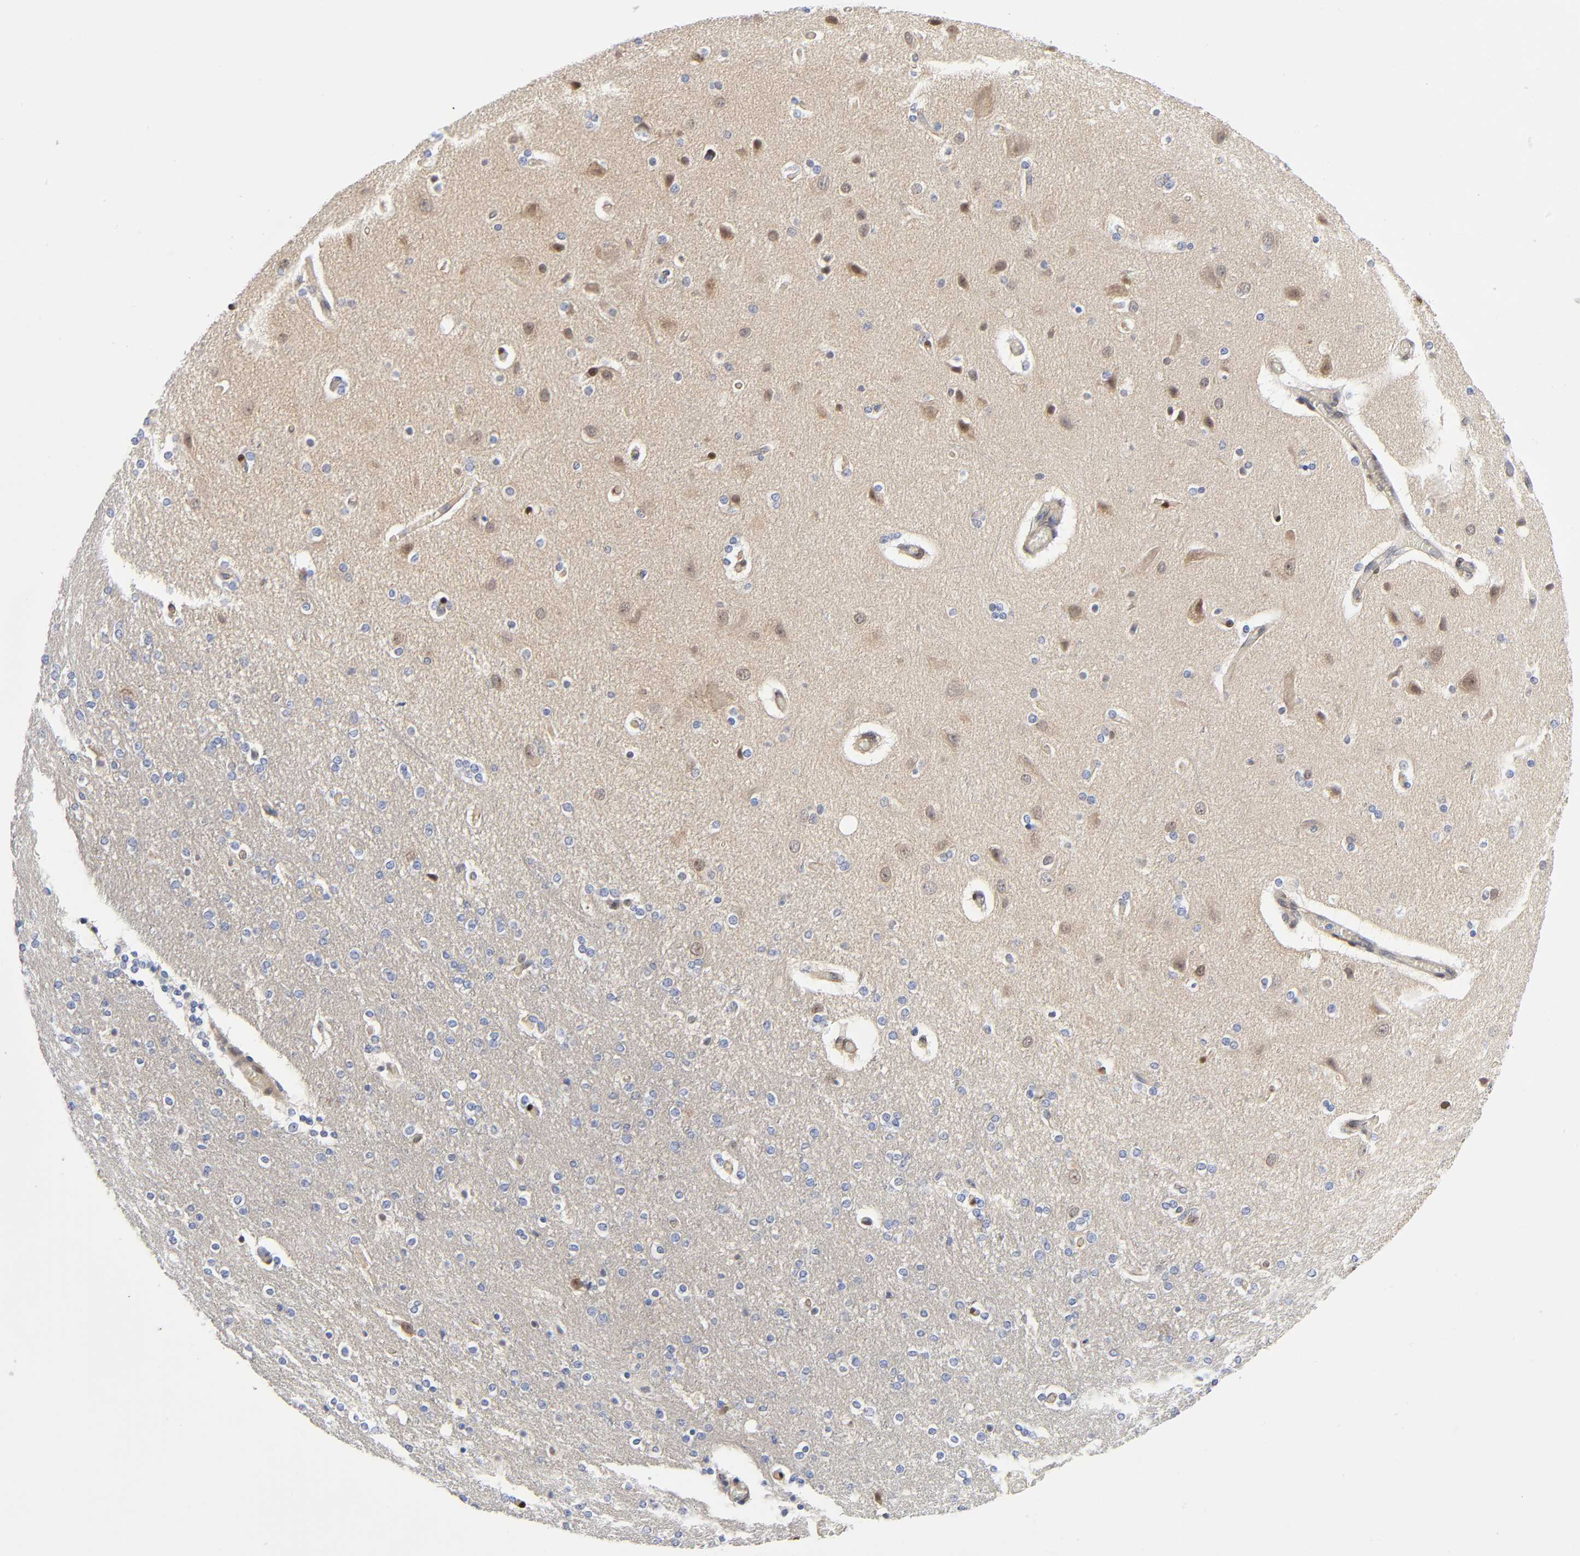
{"staining": {"intensity": "weak", "quantity": ">75%", "location": "cytoplasmic/membranous"}, "tissue": "cerebral cortex", "cell_type": "Endothelial cells", "image_type": "normal", "snomed": [{"axis": "morphology", "description": "Normal tissue, NOS"}, {"axis": "topography", "description": "Cerebral cortex"}], "caption": "IHC (DAB) staining of normal cerebral cortex demonstrates weak cytoplasmic/membranous protein positivity in approximately >75% of endothelial cells. Immunohistochemistry (ihc) stains the protein of interest in brown and the nuclei are stained blue.", "gene": "PTEN", "patient": {"sex": "female", "age": 54}}